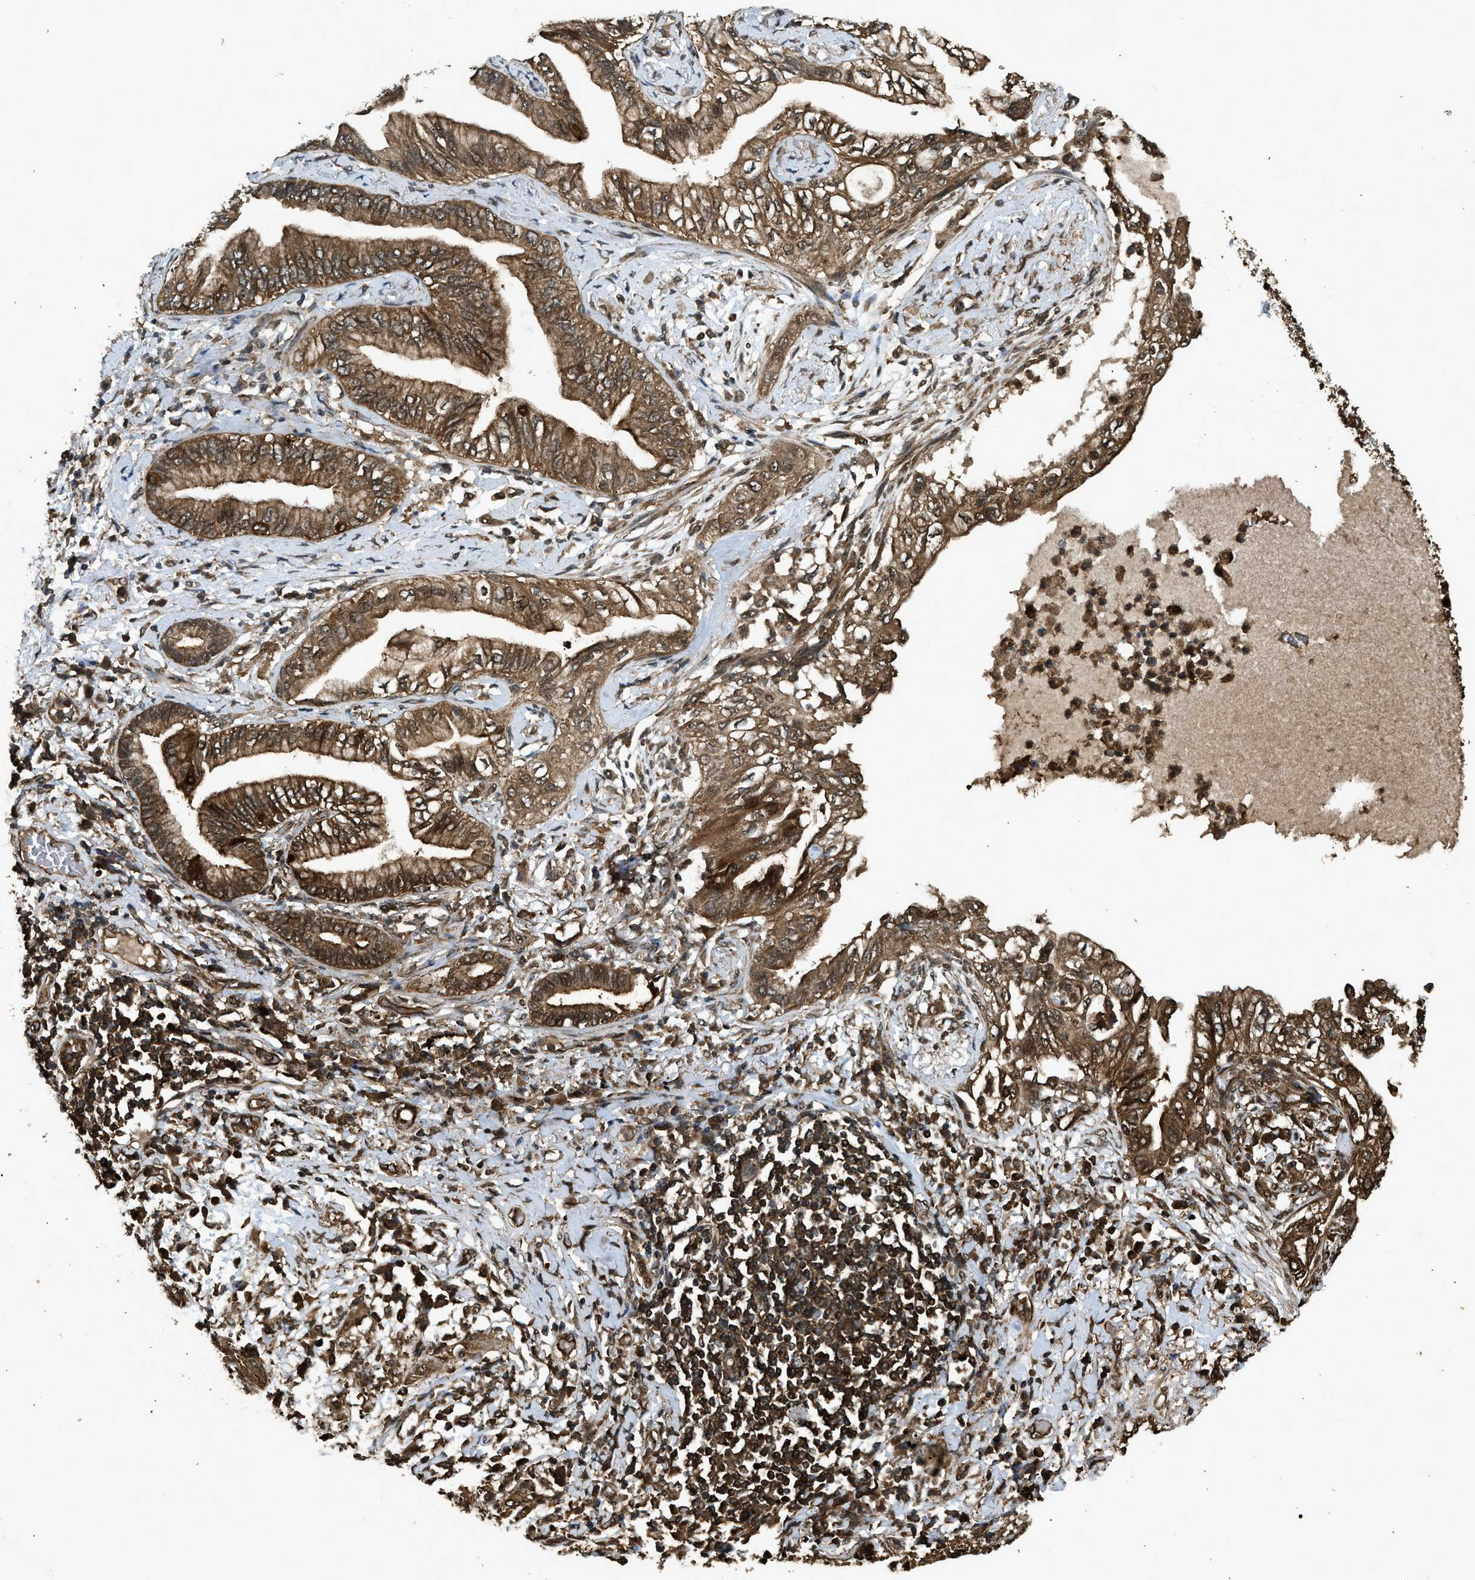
{"staining": {"intensity": "strong", "quantity": ">75%", "location": "cytoplasmic/membranous"}, "tissue": "lung cancer", "cell_type": "Tumor cells", "image_type": "cancer", "snomed": [{"axis": "morphology", "description": "Normal tissue, NOS"}, {"axis": "morphology", "description": "Adenocarcinoma, NOS"}, {"axis": "topography", "description": "Bronchus"}, {"axis": "topography", "description": "Lung"}], "caption": "Protein staining of lung cancer (adenocarcinoma) tissue exhibits strong cytoplasmic/membranous staining in about >75% of tumor cells. (DAB (3,3'-diaminobenzidine) IHC, brown staining for protein, blue staining for nuclei).", "gene": "MYBL2", "patient": {"sex": "female", "age": 70}}